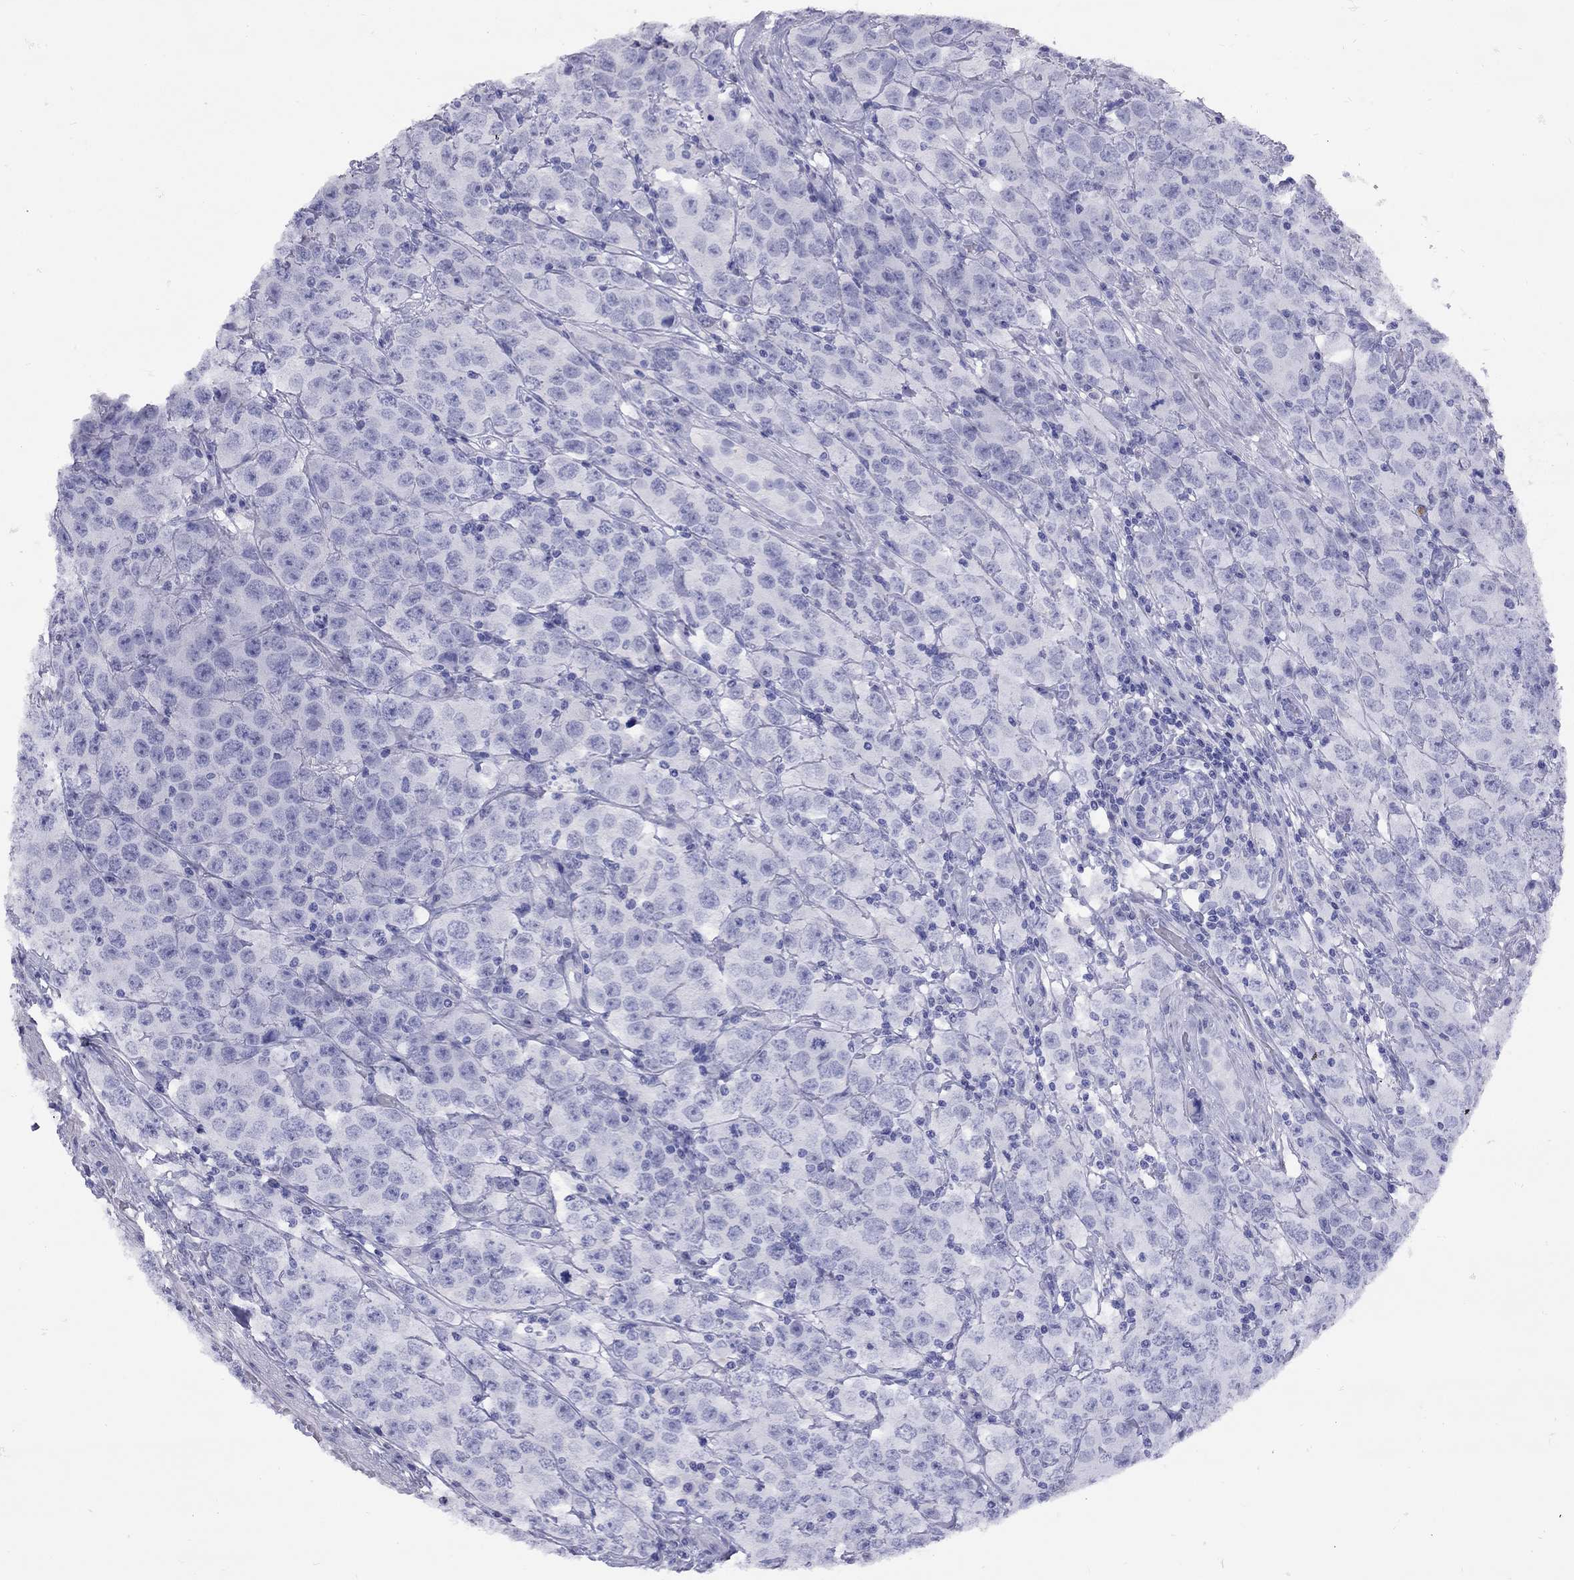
{"staining": {"intensity": "negative", "quantity": "none", "location": "none"}, "tissue": "testis cancer", "cell_type": "Tumor cells", "image_type": "cancer", "snomed": [{"axis": "morphology", "description": "Seminoma, NOS"}, {"axis": "topography", "description": "Testis"}], "caption": "Histopathology image shows no protein staining in tumor cells of seminoma (testis) tissue. (DAB immunohistochemistry with hematoxylin counter stain).", "gene": "GRIA2", "patient": {"sex": "male", "age": 52}}